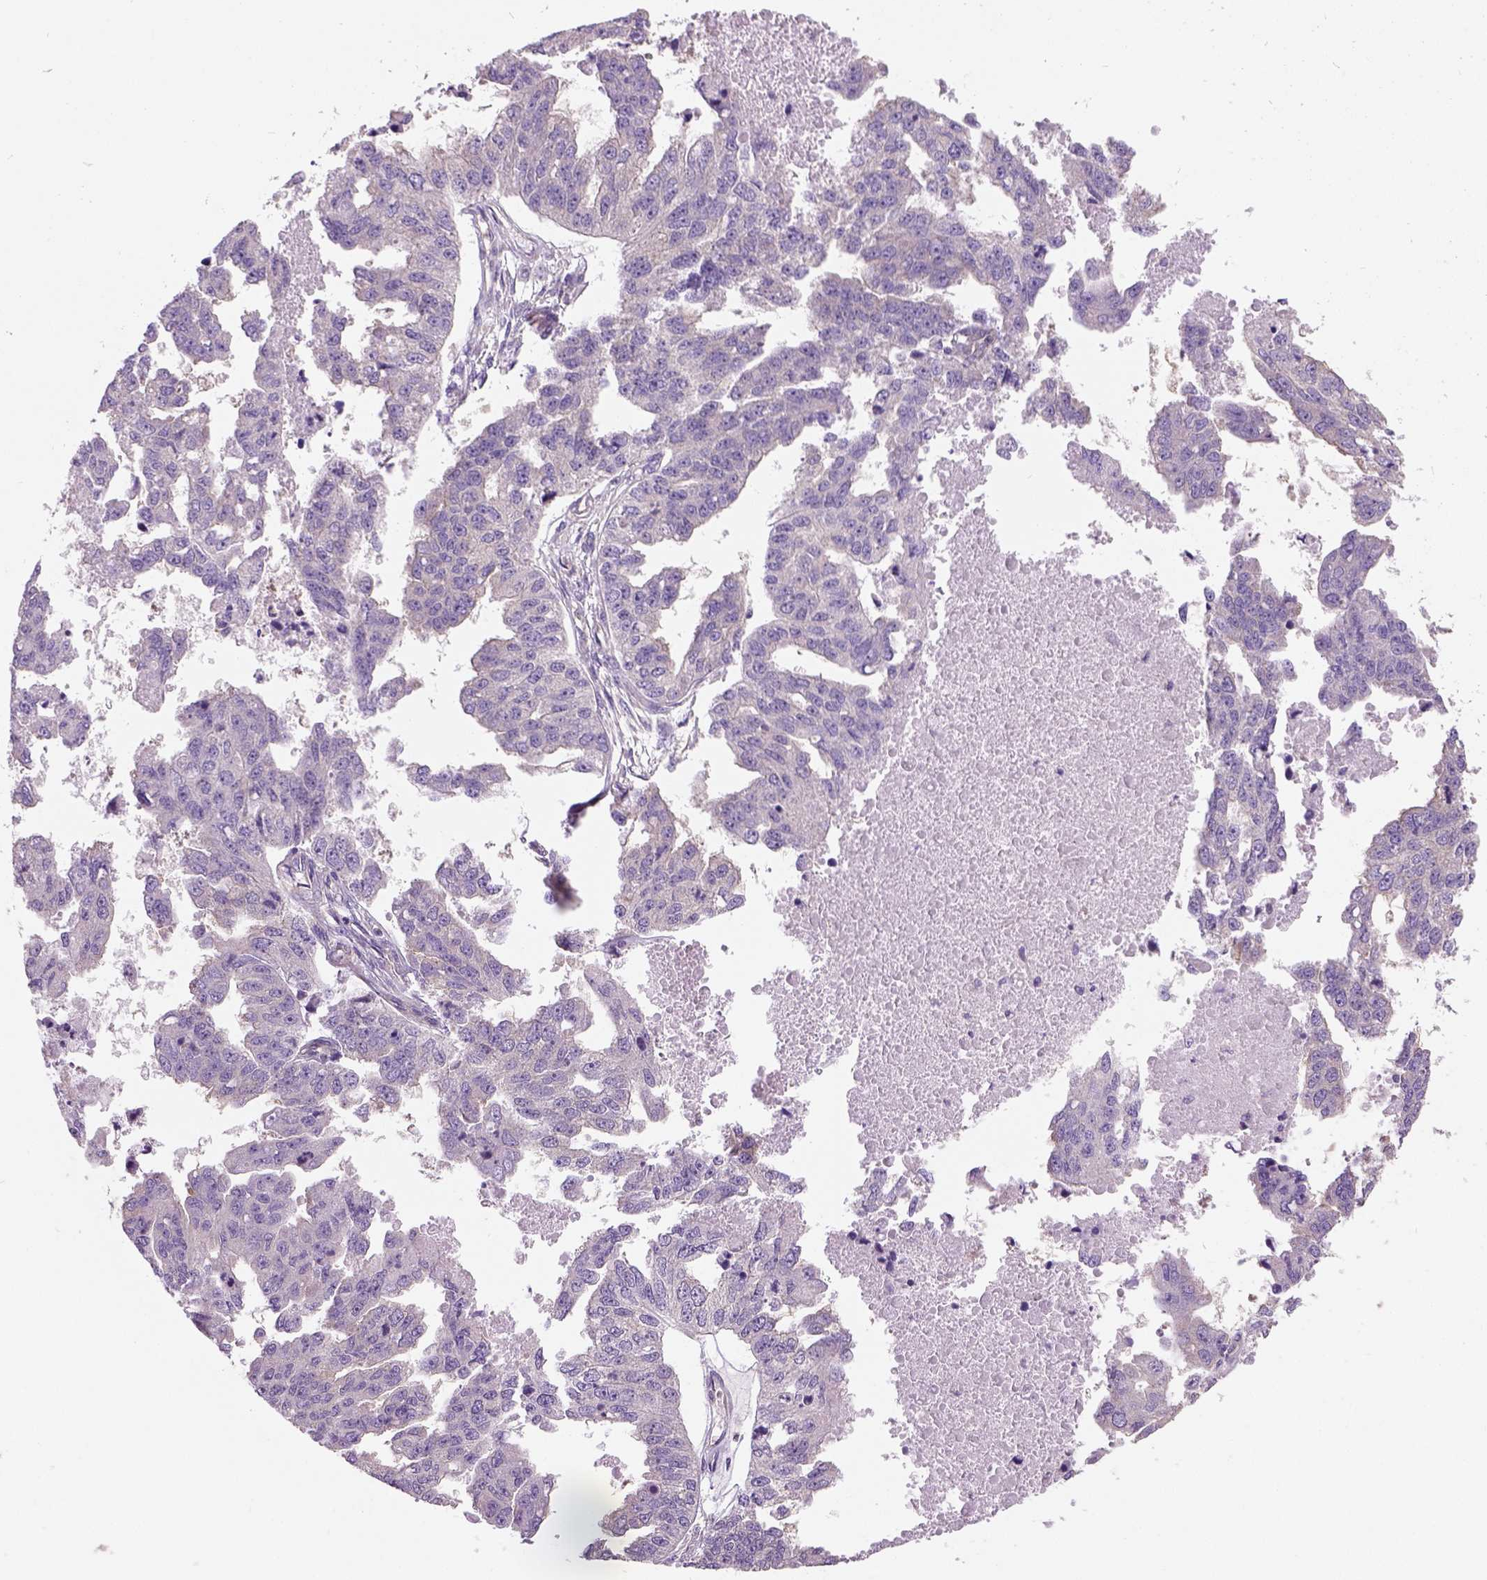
{"staining": {"intensity": "weak", "quantity": "25%-75%", "location": "cytoplasmic/membranous"}, "tissue": "ovarian cancer", "cell_type": "Tumor cells", "image_type": "cancer", "snomed": [{"axis": "morphology", "description": "Cystadenocarcinoma, serous, NOS"}, {"axis": "topography", "description": "Ovary"}], "caption": "Protein expression analysis of human serous cystadenocarcinoma (ovarian) reveals weak cytoplasmic/membranous expression in about 25%-75% of tumor cells.", "gene": "CRACR2A", "patient": {"sex": "female", "age": 58}}